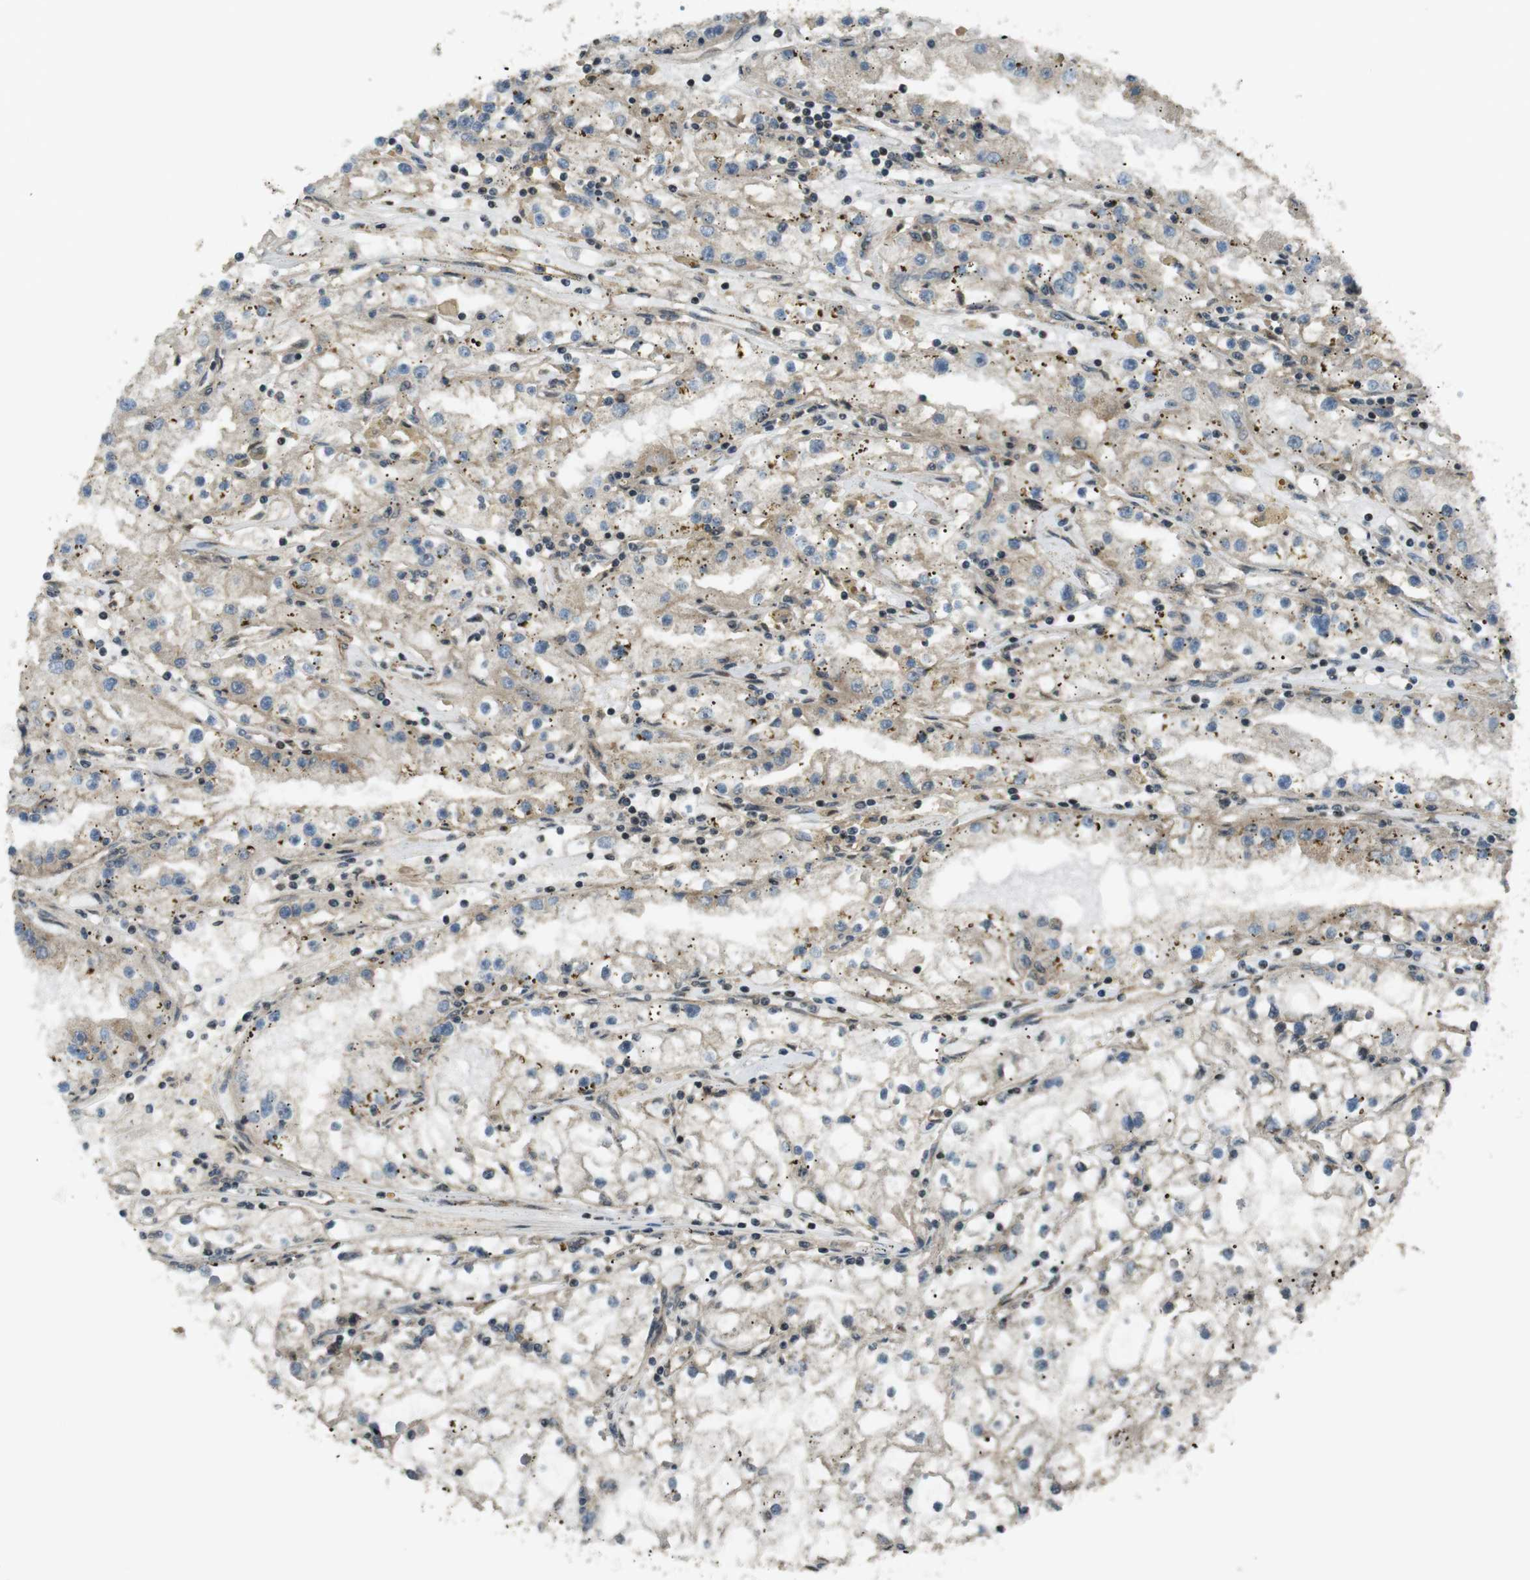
{"staining": {"intensity": "weak", "quantity": "25%-75%", "location": "cytoplasmic/membranous"}, "tissue": "renal cancer", "cell_type": "Tumor cells", "image_type": "cancer", "snomed": [{"axis": "morphology", "description": "Adenocarcinoma, NOS"}, {"axis": "topography", "description": "Kidney"}], "caption": "Immunohistochemical staining of adenocarcinoma (renal) shows low levels of weak cytoplasmic/membranous protein expression in approximately 25%-75% of tumor cells.", "gene": "TIAM2", "patient": {"sex": "male", "age": 56}}